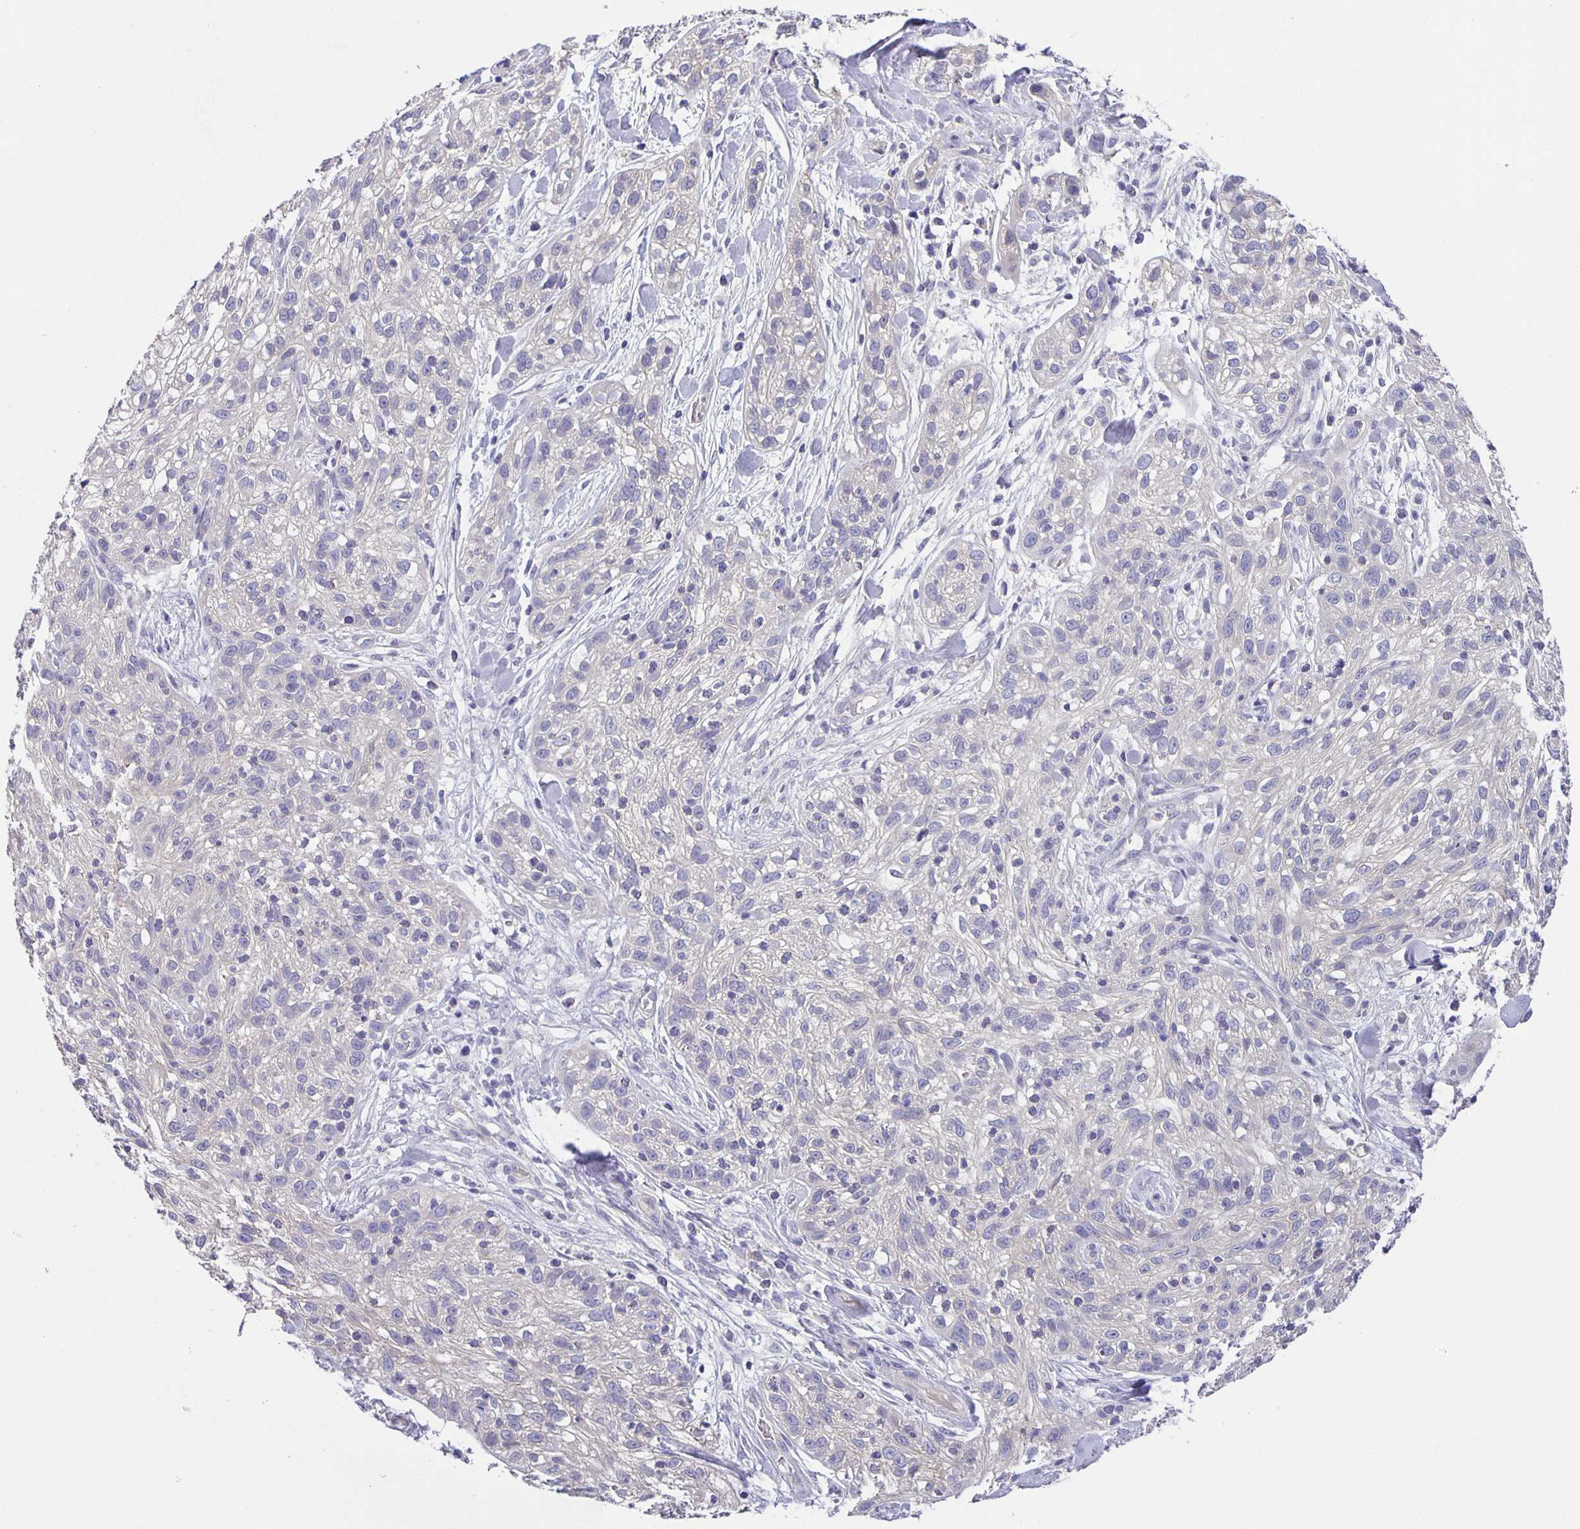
{"staining": {"intensity": "negative", "quantity": "none", "location": "none"}, "tissue": "skin cancer", "cell_type": "Tumor cells", "image_type": "cancer", "snomed": [{"axis": "morphology", "description": "Squamous cell carcinoma, NOS"}, {"axis": "topography", "description": "Skin"}], "caption": "Tumor cells are negative for protein expression in human skin cancer. (Brightfield microscopy of DAB (3,3'-diaminobenzidine) immunohistochemistry (IHC) at high magnification).", "gene": "PTPN3", "patient": {"sex": "male", "age": 82}}